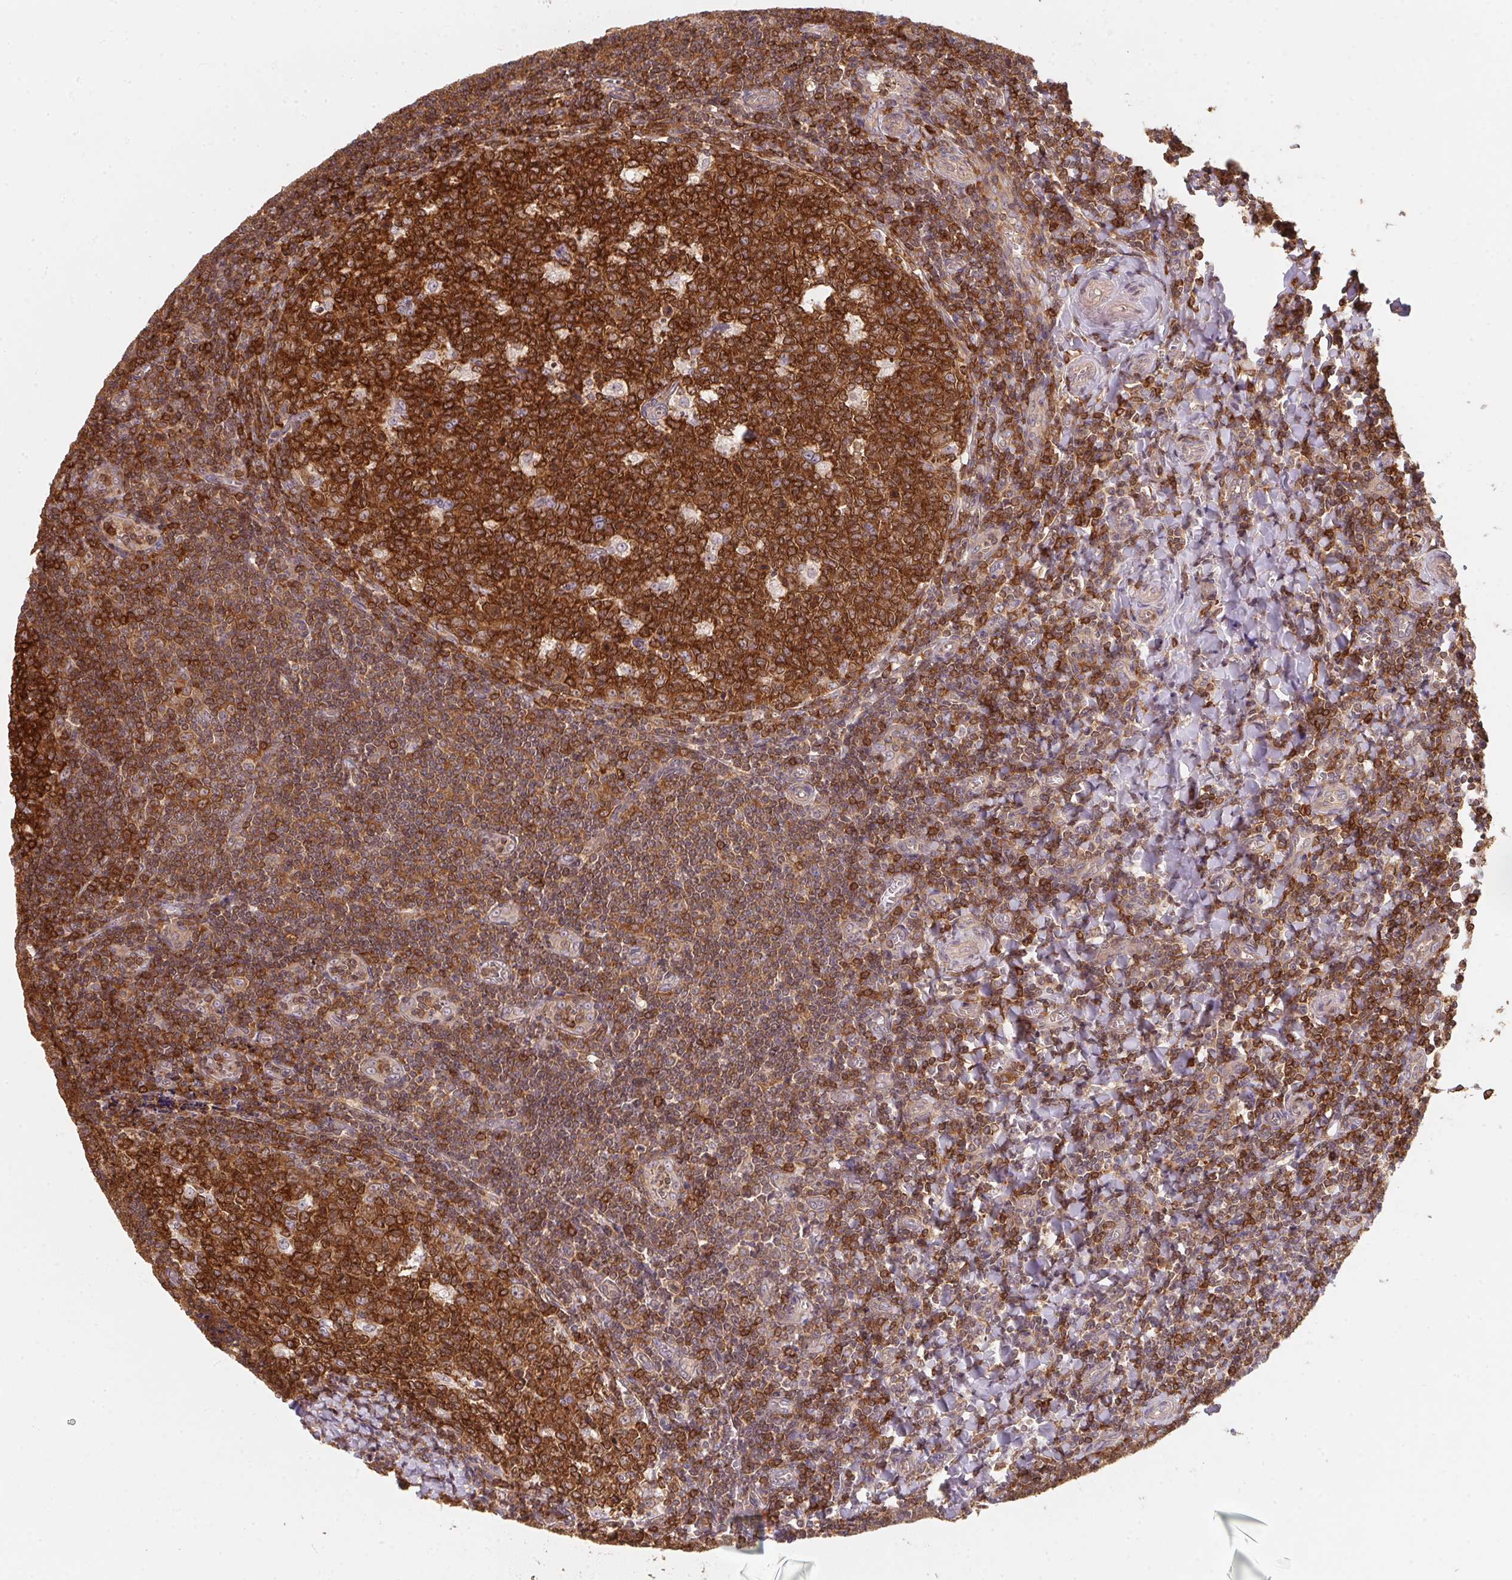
{"staining": {"intensity": "strong", "quantity": ">75%", "location": "cytoplasmic/membranous"}, "tissue": "tonsil", "cell_type": "Germinal center cells", "image_type": "normal", "snomed": [{"axis": "morphology", "description": "Normal tissue, NOS"}, {"axis": "morphology", "description": "Inflammation, NOS"}, {"axis": "topography", "description": "Tonsil"}], "caption": "Immunohistochemistry (DAB) staining of benign tonsil exhibits strong cytoplasmic/membranous protein positivity in approximately >75% of germinal center cells.", "gene": "ANKRD13A", "patient": {"sex": "female", "age": 31}}